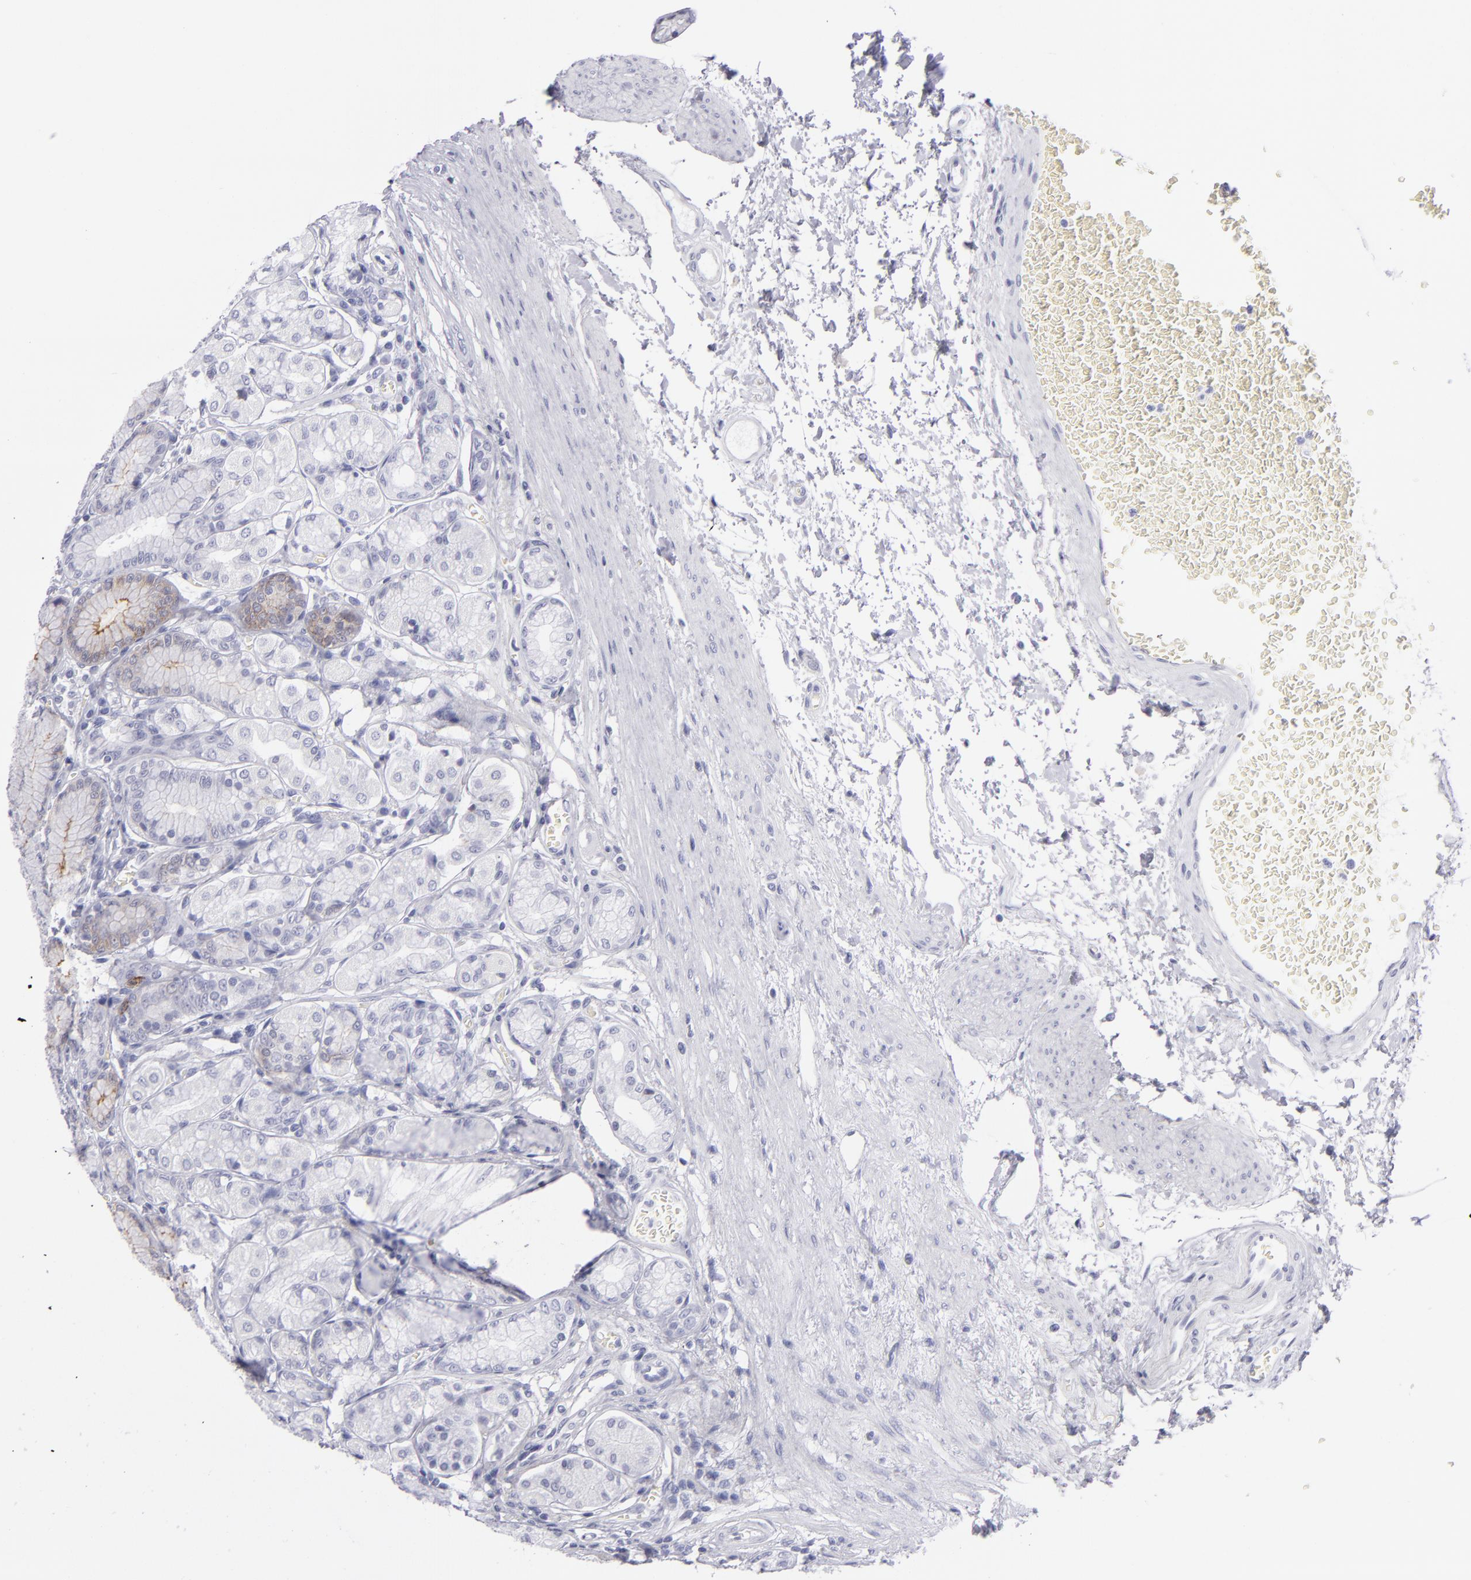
{"staining": {"intensity": "negative", "quantity": "none", "location": "none"}, "tissue": "stomach", "cell_type": "Glandular cells", "image_type": "normal", "snomed": [{"axis": "morphology", "description": "Normal tissue, NOS"}, {"axis": "topography", "description": "Stomach"}, {"axis": "topography", "description": "Stomach, lower"}], "caption": "Glandular cells show no significant protein positivity in unremarkable stomach.", "gene": "VIL1", "patient": {"sex": "male", "age": 76}}